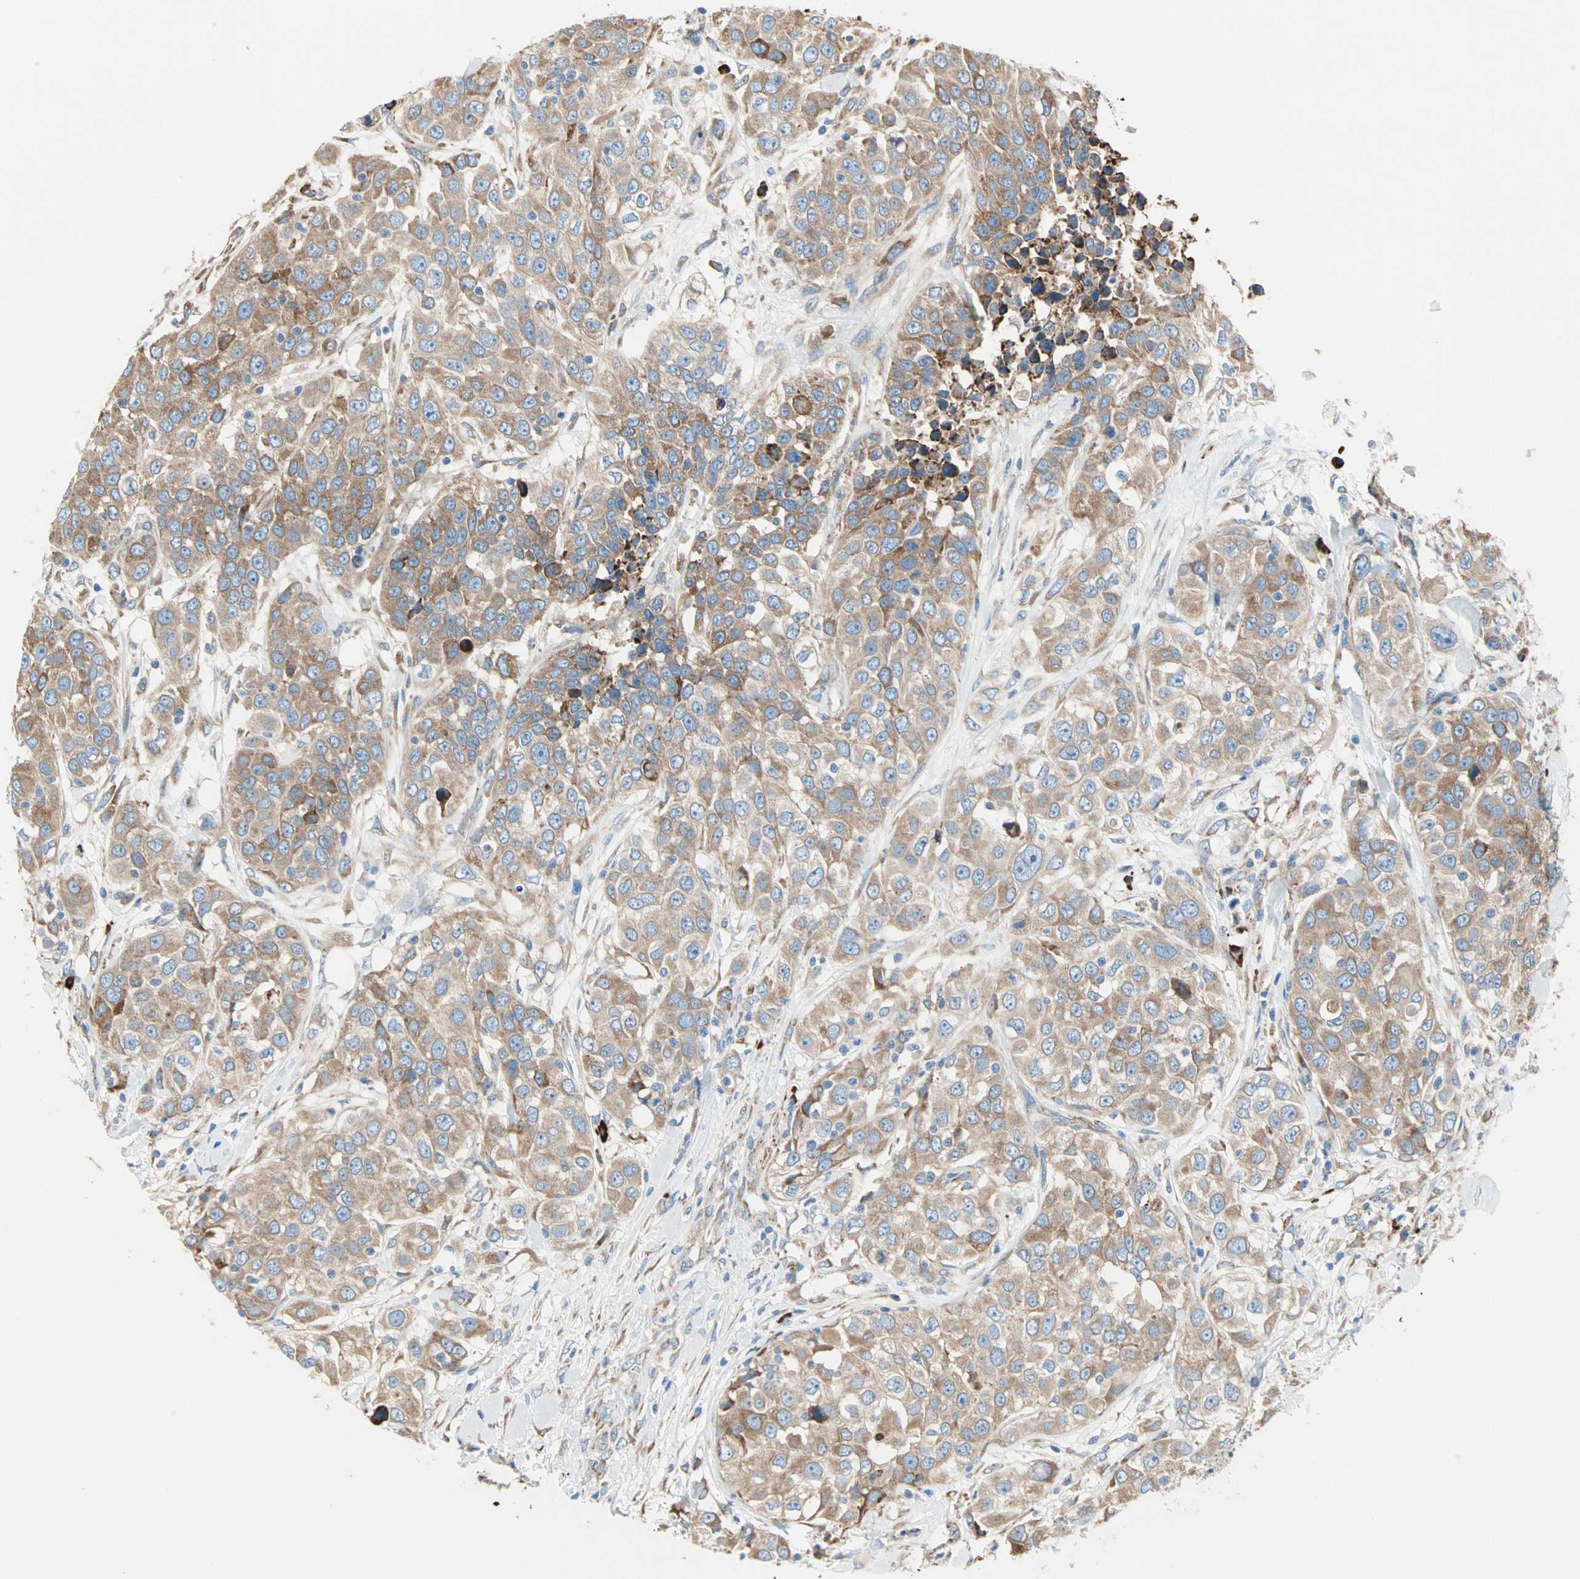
{"staining": {"intensity": "moderate", "quantity": ">75%", "location": "cytoplasmic/membranous"}, "tissue": "urothelial cancer", "cell_type": "Tumor cells", "image_type": "cancer", "snomed": [{"axis": "morphology", "description": "Urothelial carcinoma, High grade"}, {"axis": "topography", "description": "Urinary bladder"}], "caption": "DAB (3,3'-diaminobenzidine) immunohistochemical staining of human urothelial cancer displays moderate cytoplasmic/membranous protein staining in approximately >75% of tumor cells.", "gene": "PLCXD1", "patient": {"sex": "female", "age": 80}}